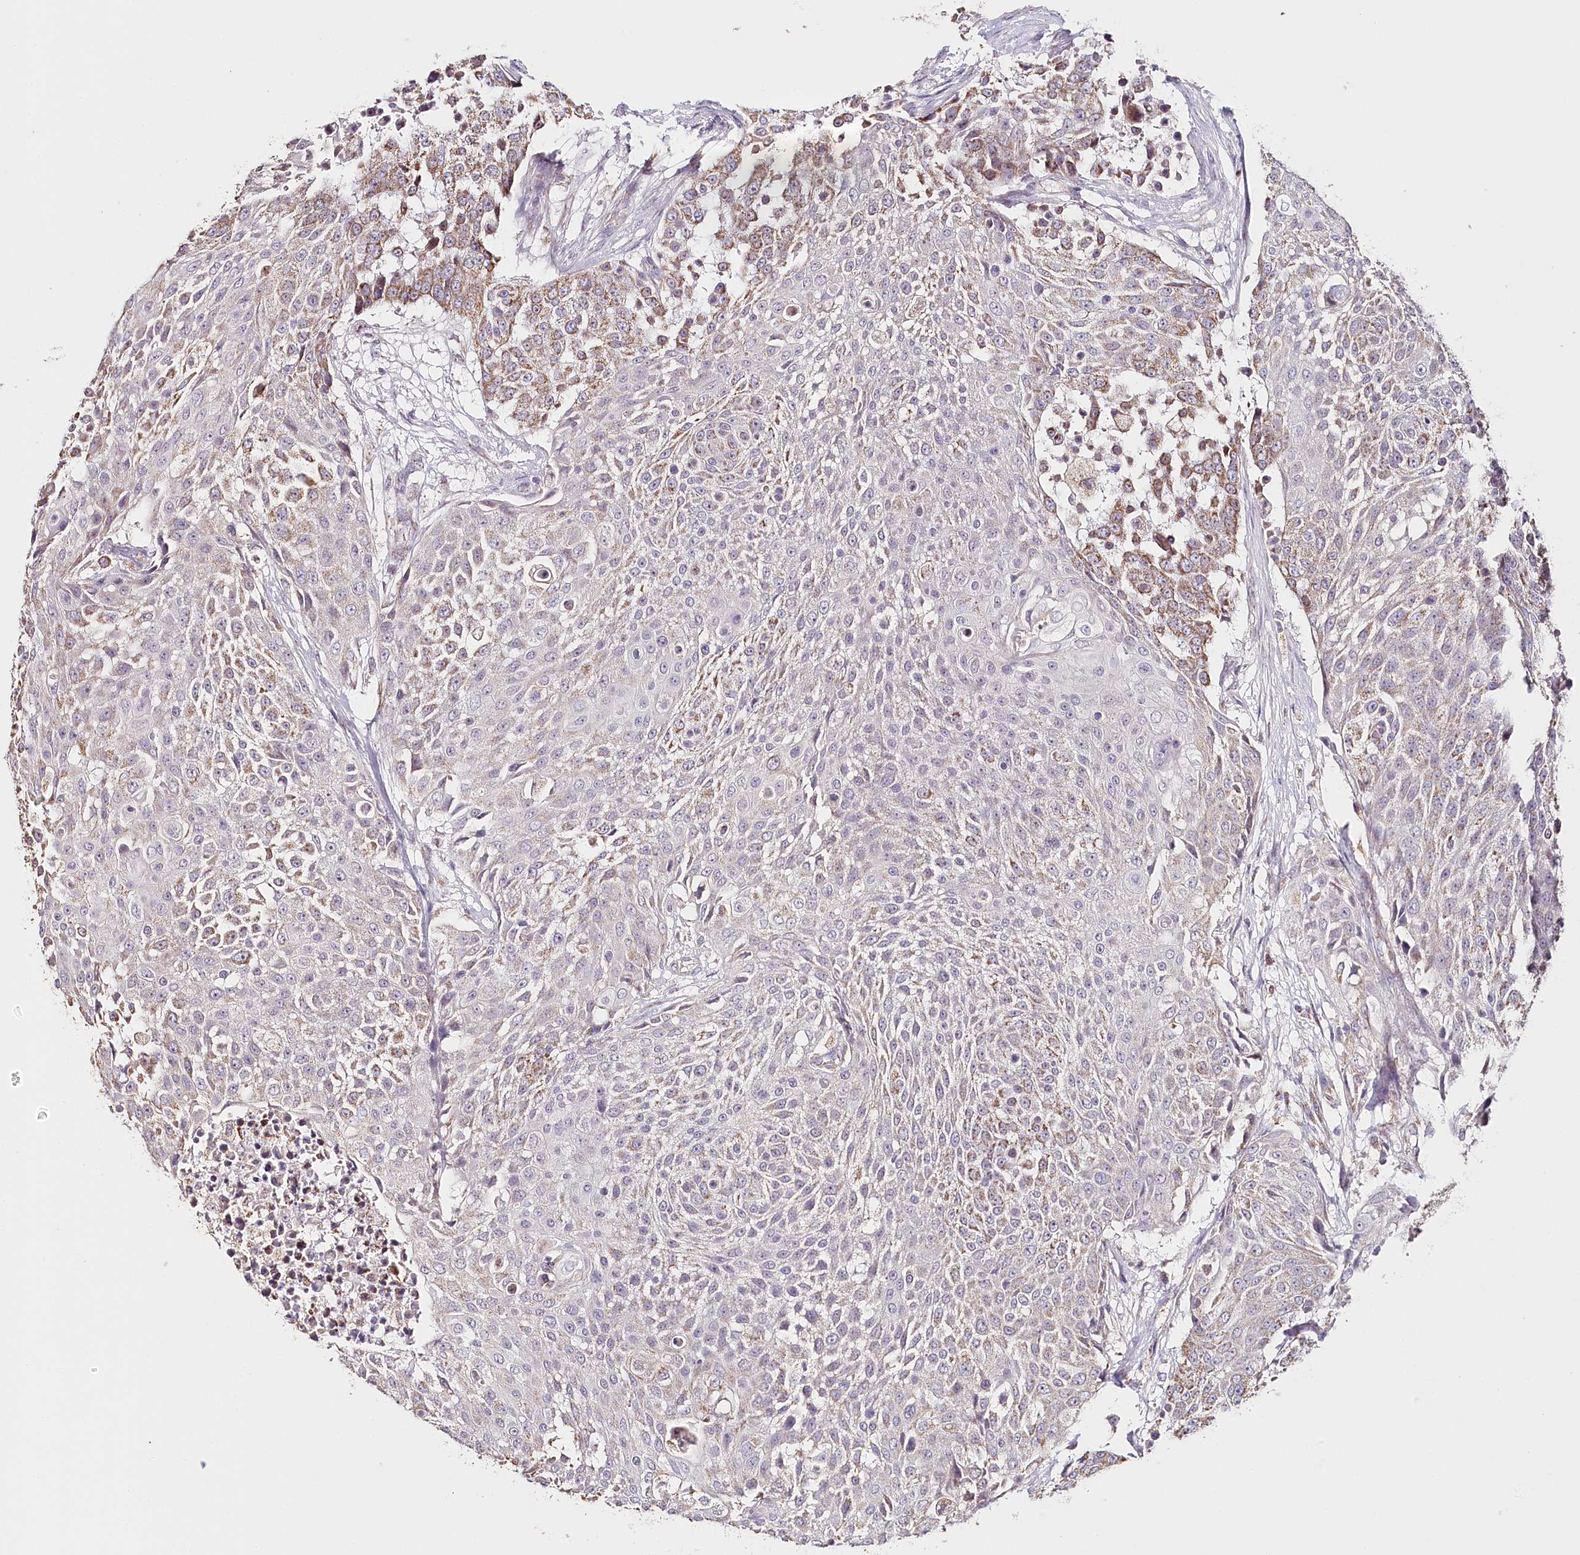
{"staining": {"intensity": "moderate", "quantity": "25%-75%", "location": "cytoplasmic/membranous"}, "tissue": "urothelial cancer", "cell_type": "Tumor cells", "image_type": "cancer", "snomed": [{"axis": "morphology", "description": "Urothelial carcinoma, High grade"}, {"axis": "topography", "description": "Urinary bladder"}], "caption": "Urothelial cancer was stained to show a protein in brown. There is medium levels of moderate cytoplasmic/membranous staining in approximately 25%-75% of tumor cells.", "gene": "MMP25", "patient": {"sex": "female", "age": 63}}